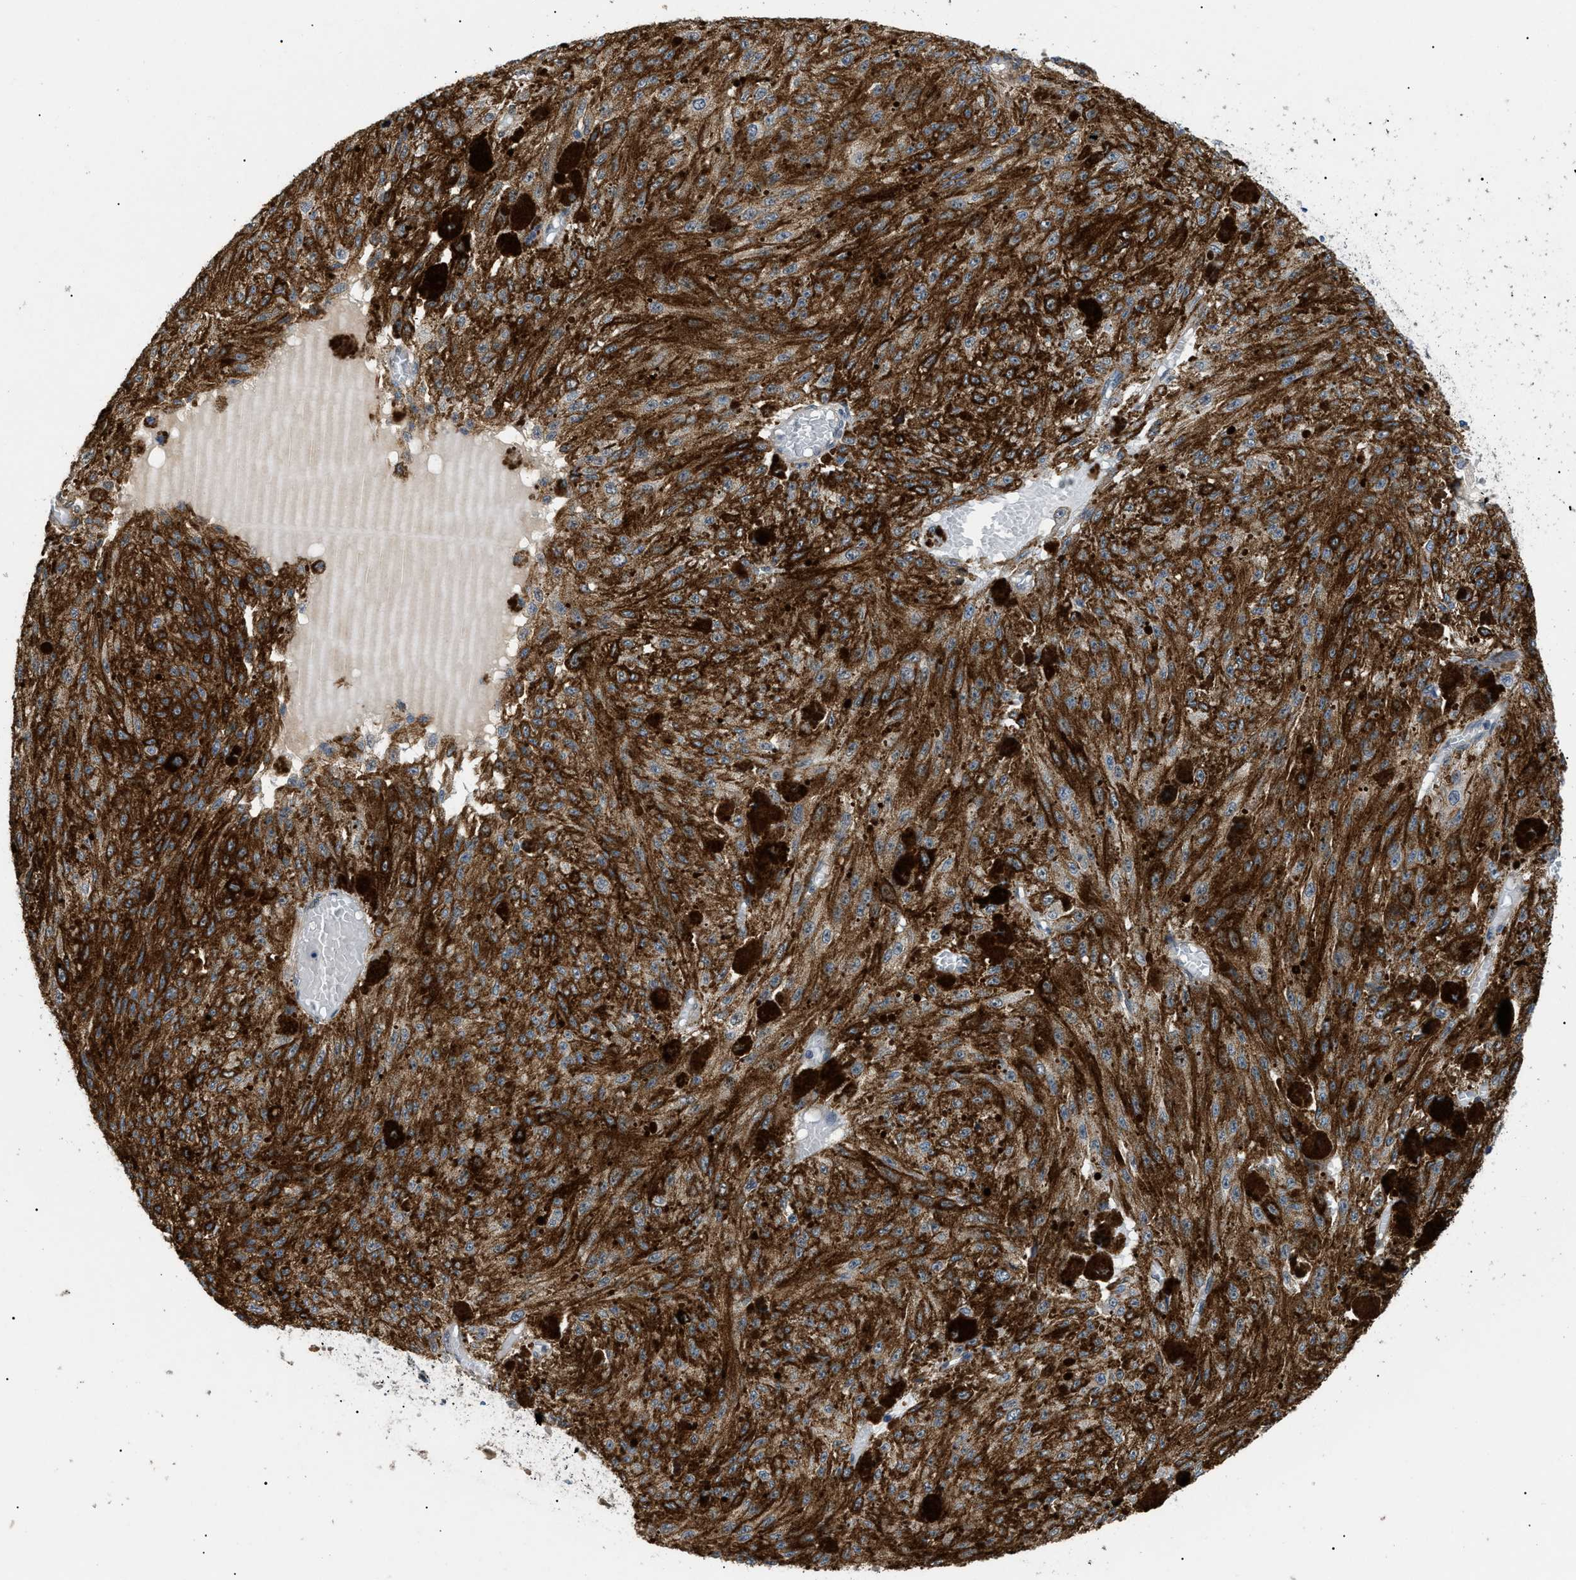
{"staining": {"intensity": "moderate", "quantity": ">75%", "location": "cytoplasmic/membranous"}, "tissue": "melanoma", "cell_type": "Tumor cells", "image_type": "cancer", "snomed": [{"axis": "morphology", "description": "Malignant melanoma, NOS"}, {"axis": "topography", "description": "Other"}], "caption": "Malignant melanoma tissue demonstrates moderate cytoplasmic/membranous positivity in about >75% of tumor cells", "gene": "CRCP", "patient": {"sex": "male", "age": 79}}